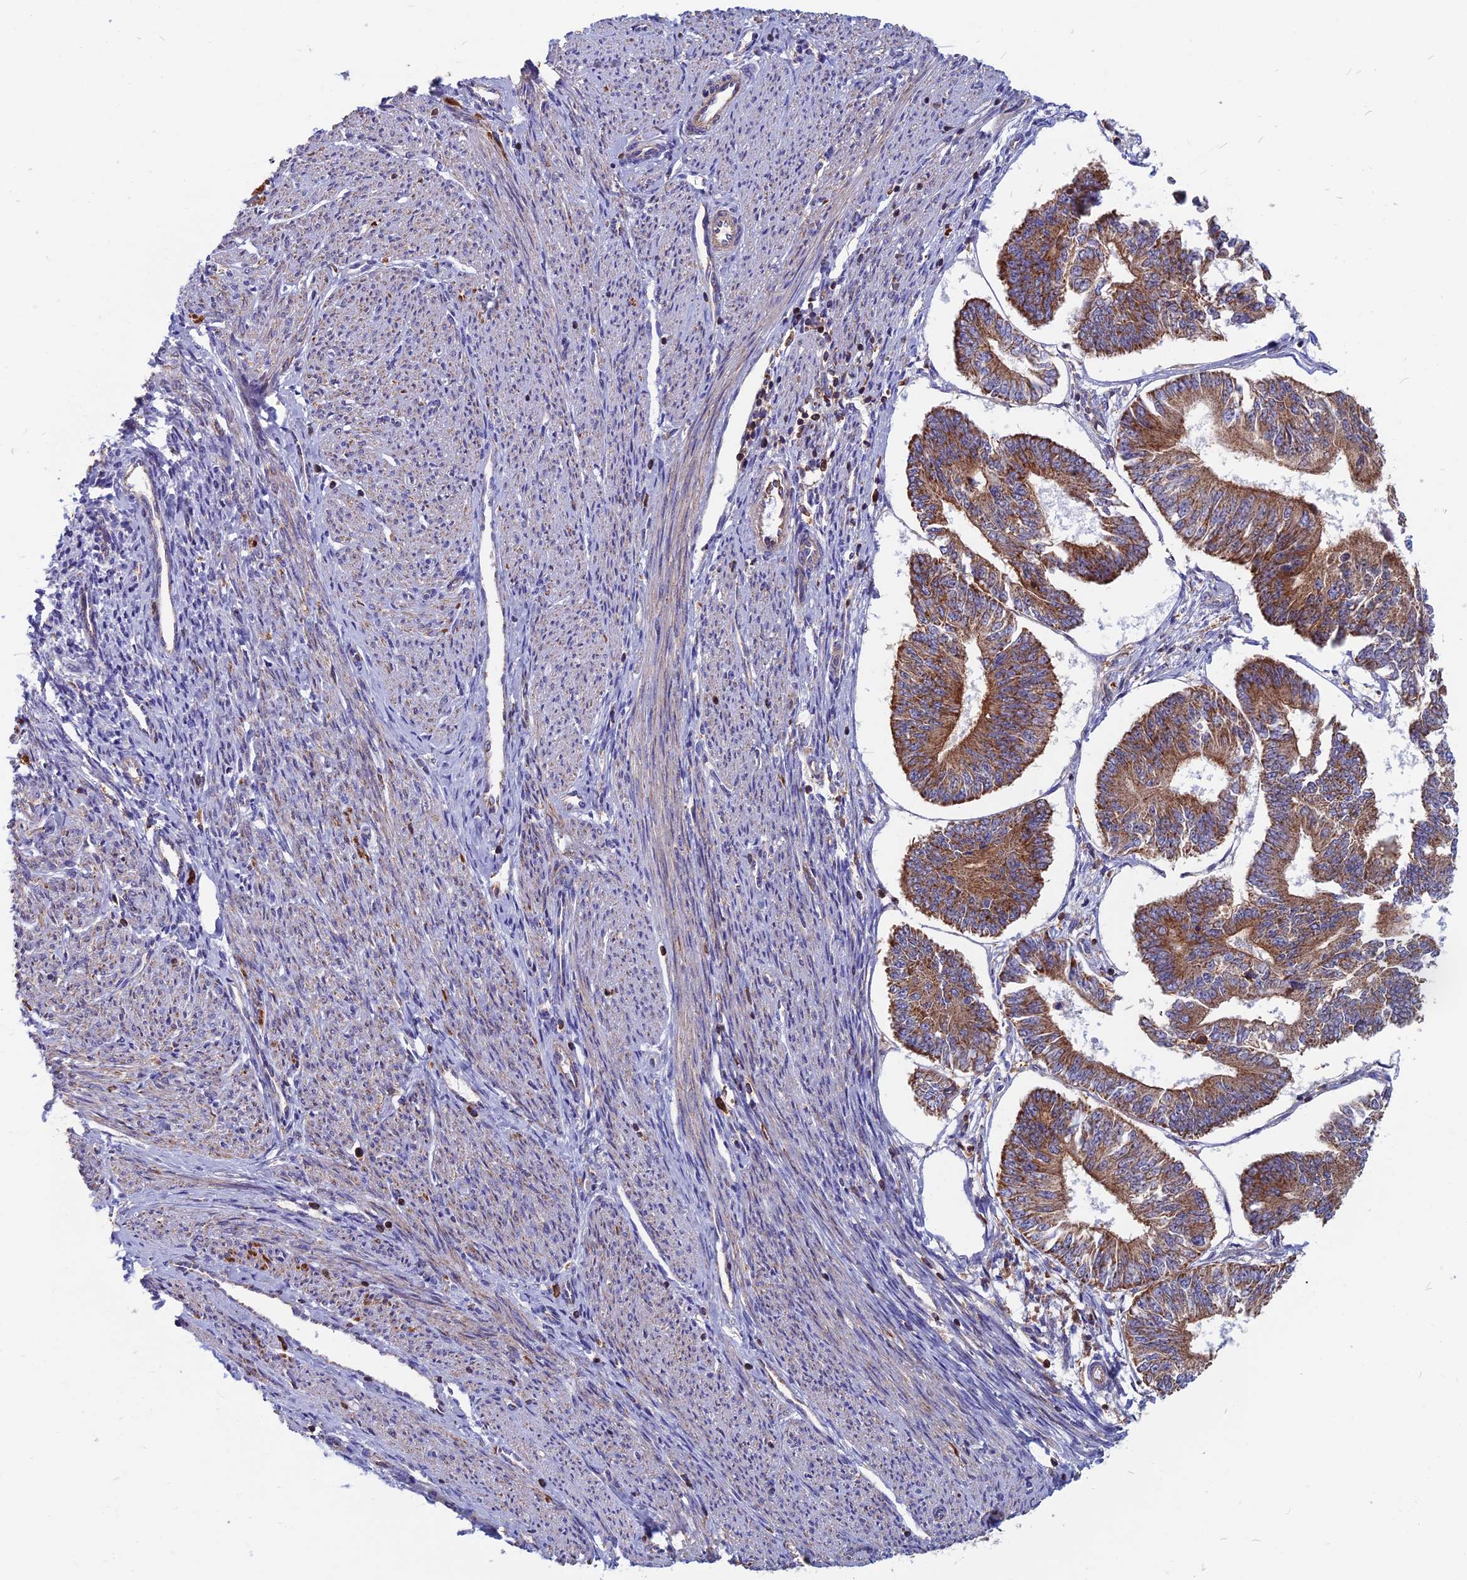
{"staining": {"intensity": "moderate", "quantity": ">75%", "location": "cytoplasmic/membranous"}, "tissue": "endometrial cancer", "cell_type": "Tumor cells", "image_type": "cancer", "snomed": [{"axis": "morphology", "description": "Adenocarcinoma, NOS"}, {"axis": "topography", "description": "Endometrium"}], "caption": "Endometrial cancer (adenocarcinoma) stained with a brown dye reveals moderate cytoplasmic/membranous positive expression in about >75% of tumor cells.", "gene": "HSD17B8", "patient": {"sex": "female", "age": 58}}